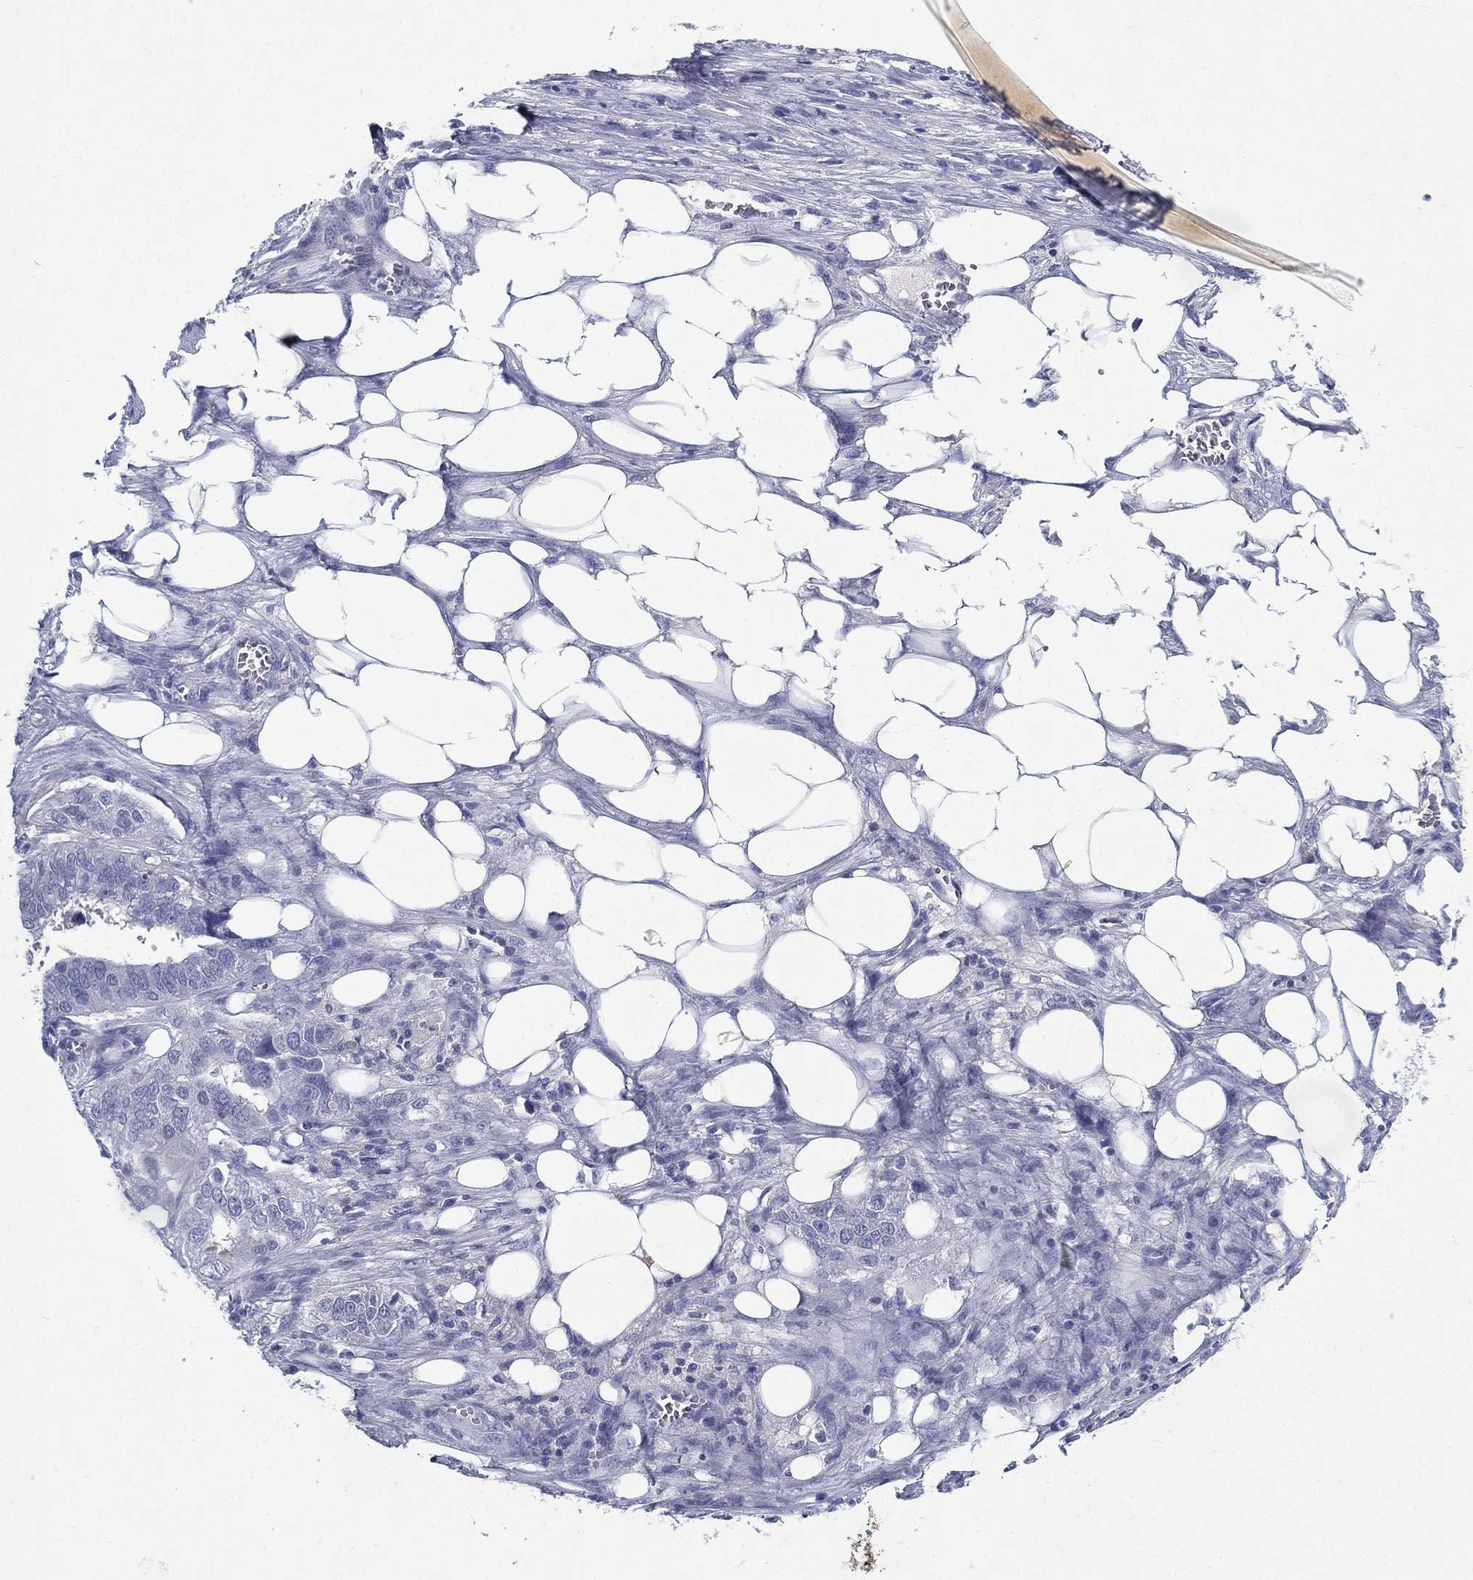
{"staining": {"intensity": "negative", "quantity": "none", "location": "none"}, "tissue": "ovarian cancer", "cell_type": "Tumor cells", "image_type": "cancer", "snomed": [{"axis": "morphology", "description": "Carcinoma, endometroid"}, {"axis": "topography", "description": "Soft tissue"}, {"axis": "topography", "description": "Ovary"}], "caption": "Ovarian cancer (endometroid carcinoma) stained for a protein using IHC exhibits no expression tumor cells.", "gene": "RGS13", "patient": {"sex": "female", "age": 52}}